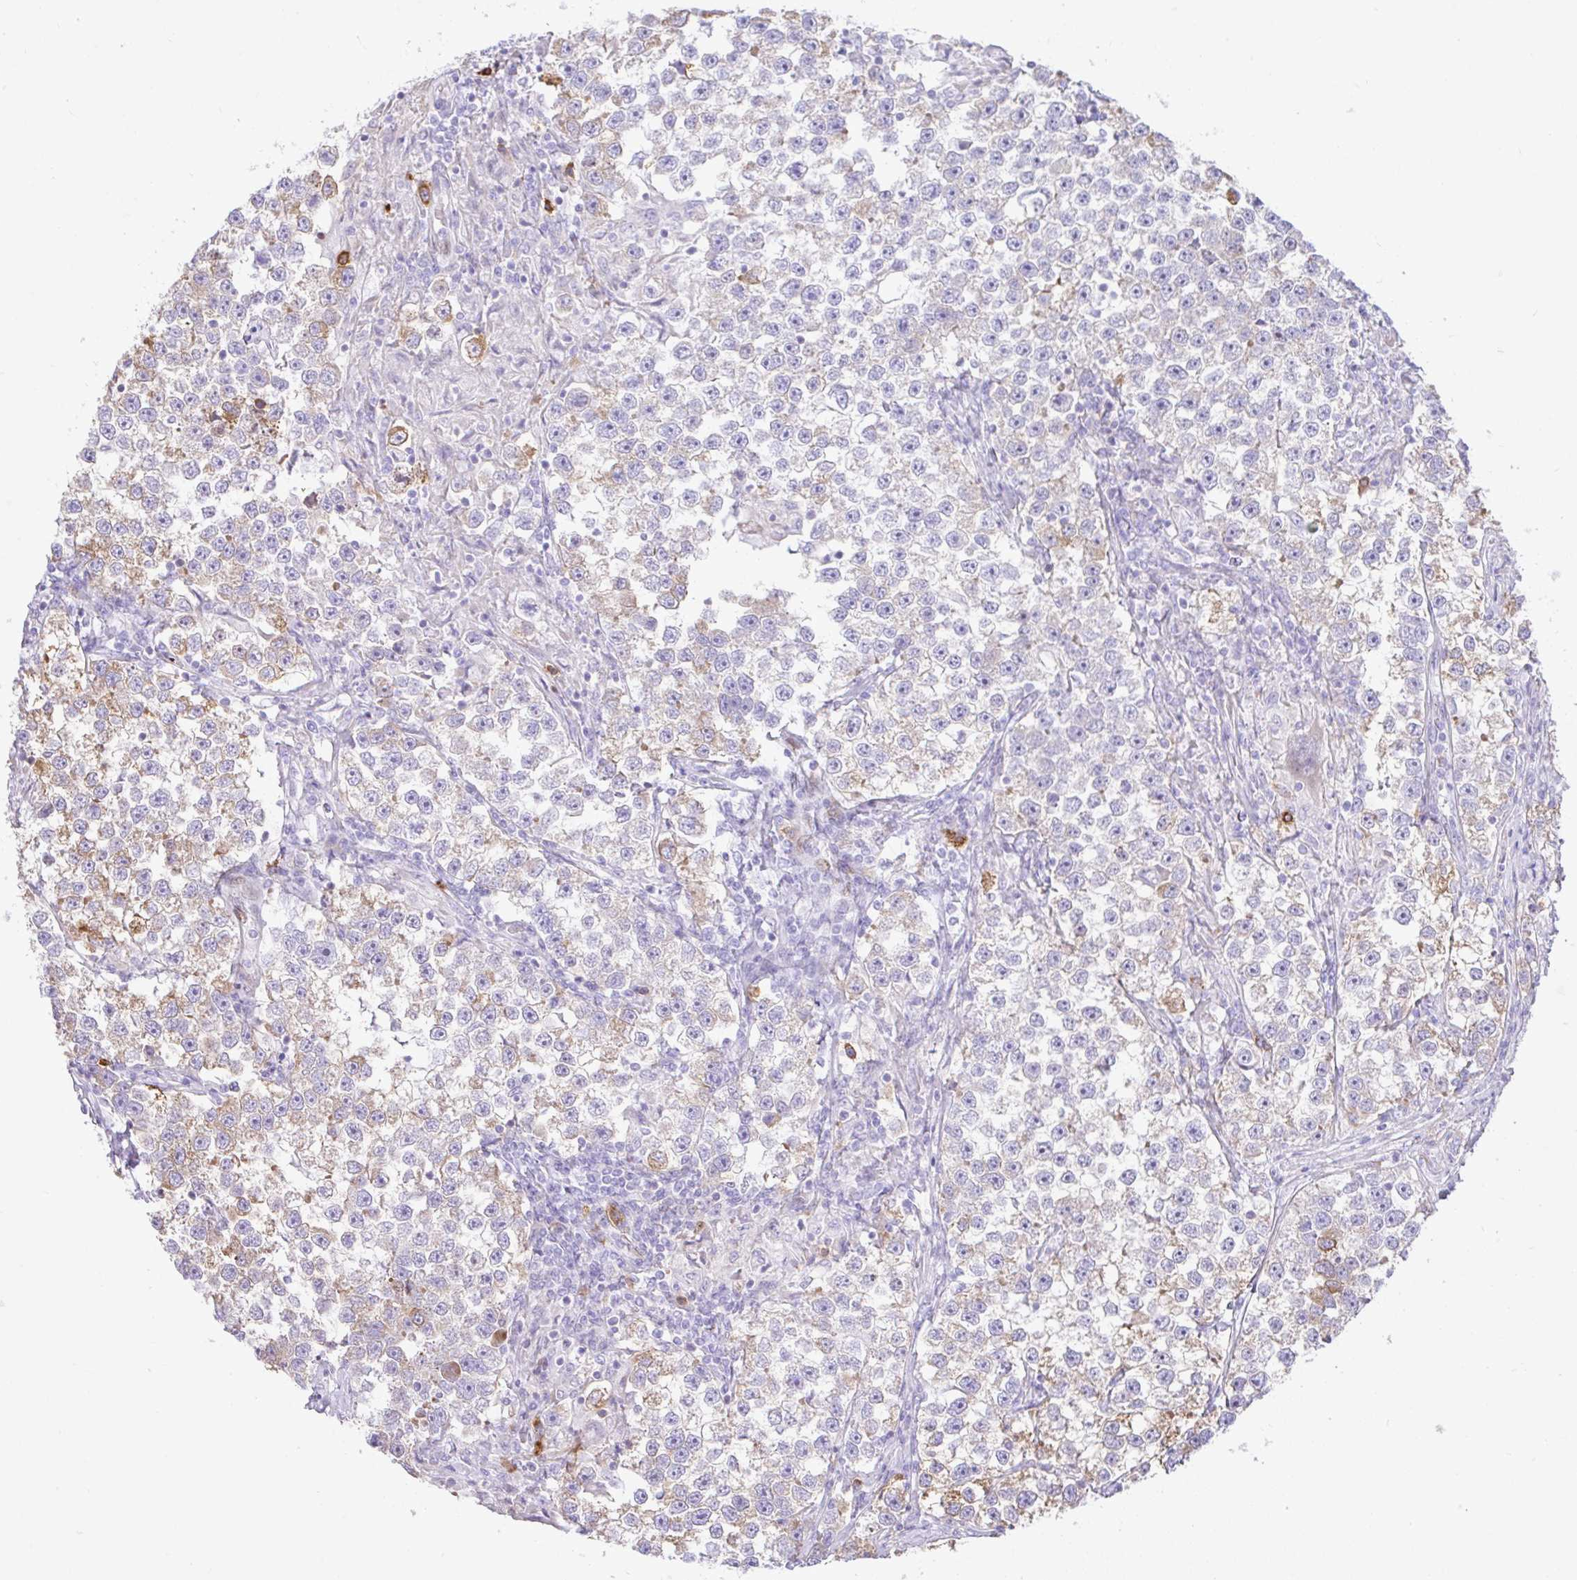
{"staining": {"intensity": "moderate", "quantity": "<25%", "location": "cytoplasmic/membranous"}, "tissue": "testis cancer", "cell_type": "Tumor cells", "image_type": "cancer", "snomed": [{"axis": "morphology", "description": "Seminoma, NOS"}, {"axis": "topography", "description": "Testis"}], "caption": "The photomicrograph shows a brown stain indicating the presence of a protein in the cytoplasmic/membranous of tumor cells in testis seminoma.", "gene": "EEF1A2", "patient": {"sex": "male", "age": 46}}